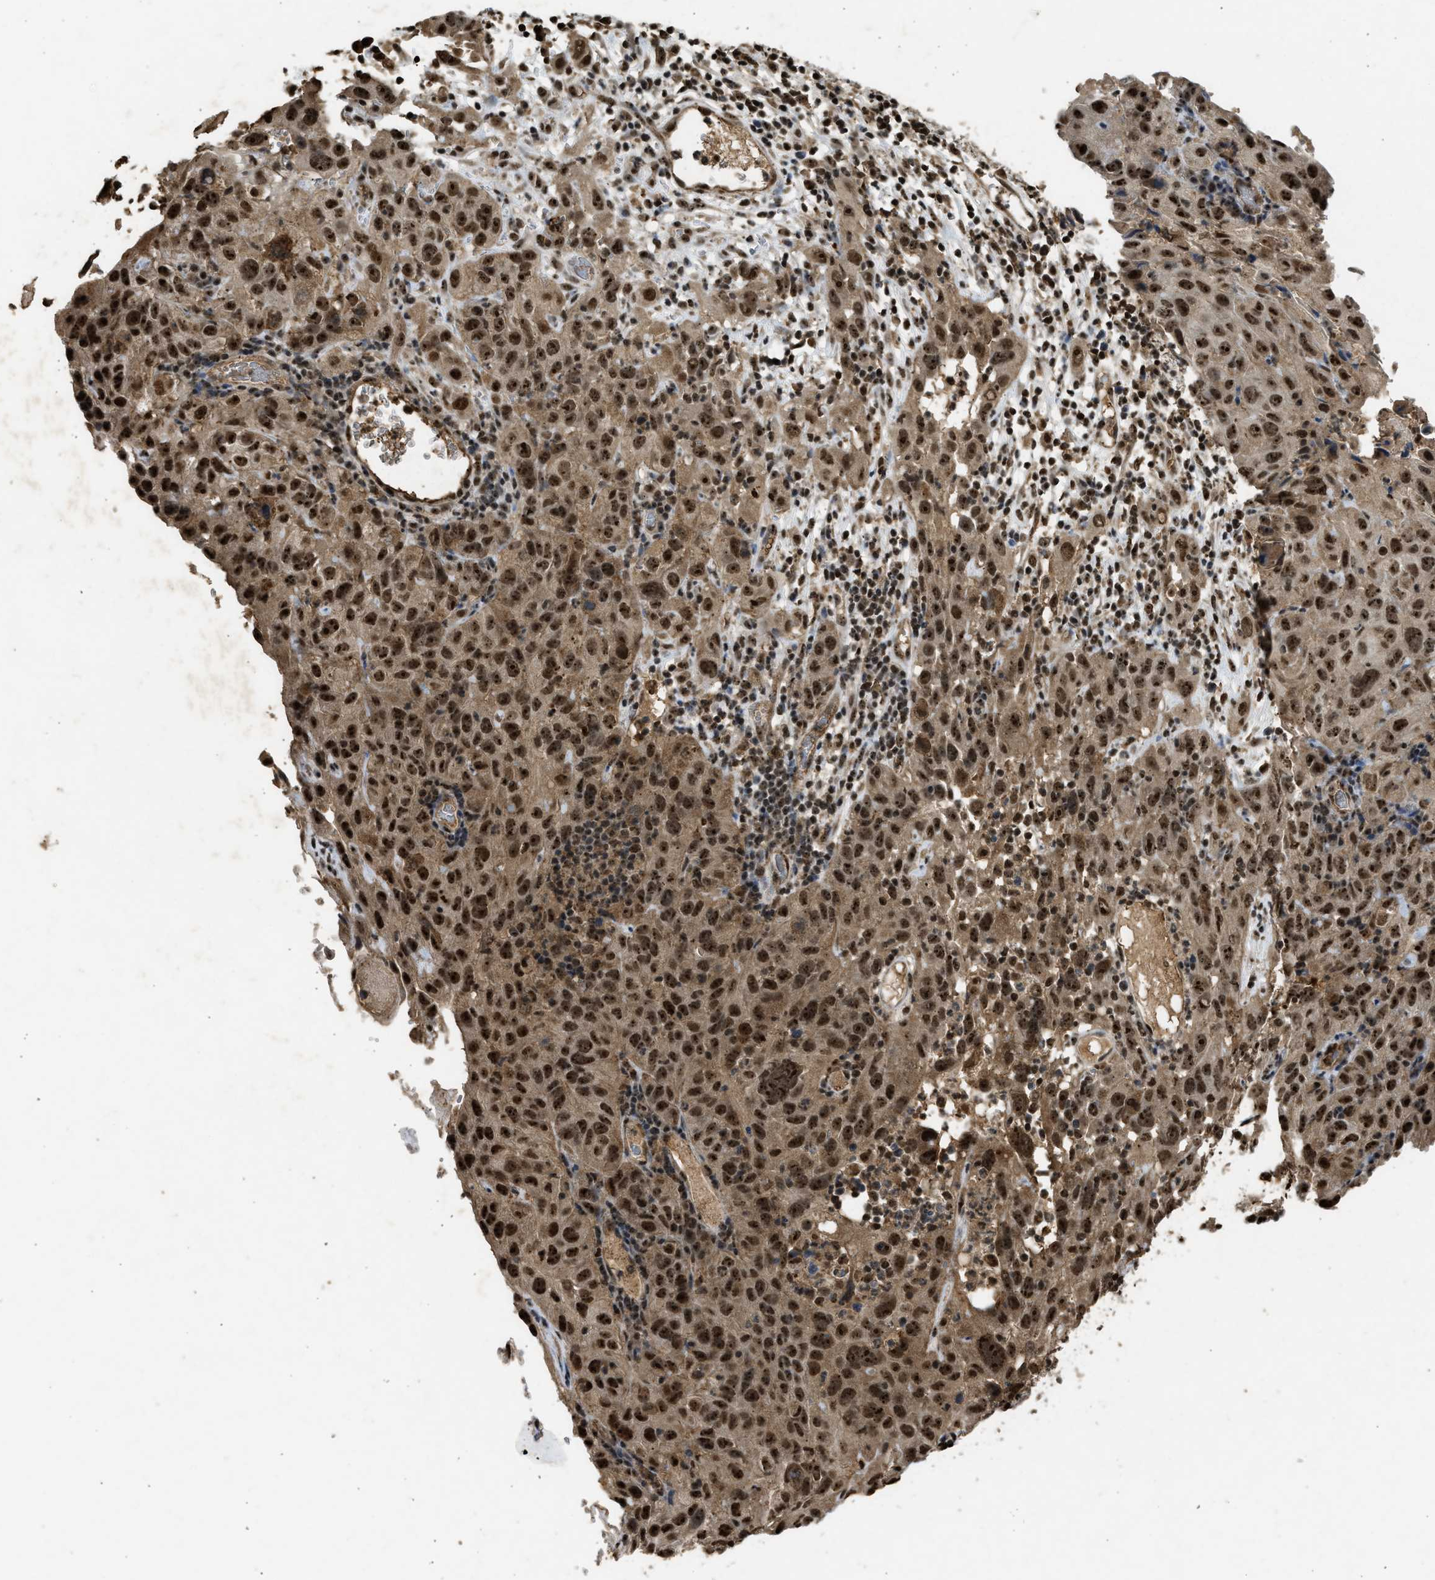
{"staining": {"intensity": "strong", "quantity": ">75%", "location": "cytoplasmic/membranous,nuclear"}, "tissue": "cervical cancer", "cell_type": "Tumor cells", "image_type": "cancer", "snomed": [{"axis": "morphology", "description": "Squamous cell carcinoma, NOS"}, {"axis": "topography", "description": "Cervix"}], "caption": "Immunohistochemistry (IHC) image of neoplastic tissue: cervical cancer (squamous cell carcinoma) stained using IHC exhibits high levels of strong protein expression localized specifically in the cytoplasmic/membranous and nuclear of tumor cells, appearing as a cytoplasmic/membranous and nuclear brown color.", "gene": "TFDP2", "patient": {"sex": "female", "age": 32}}